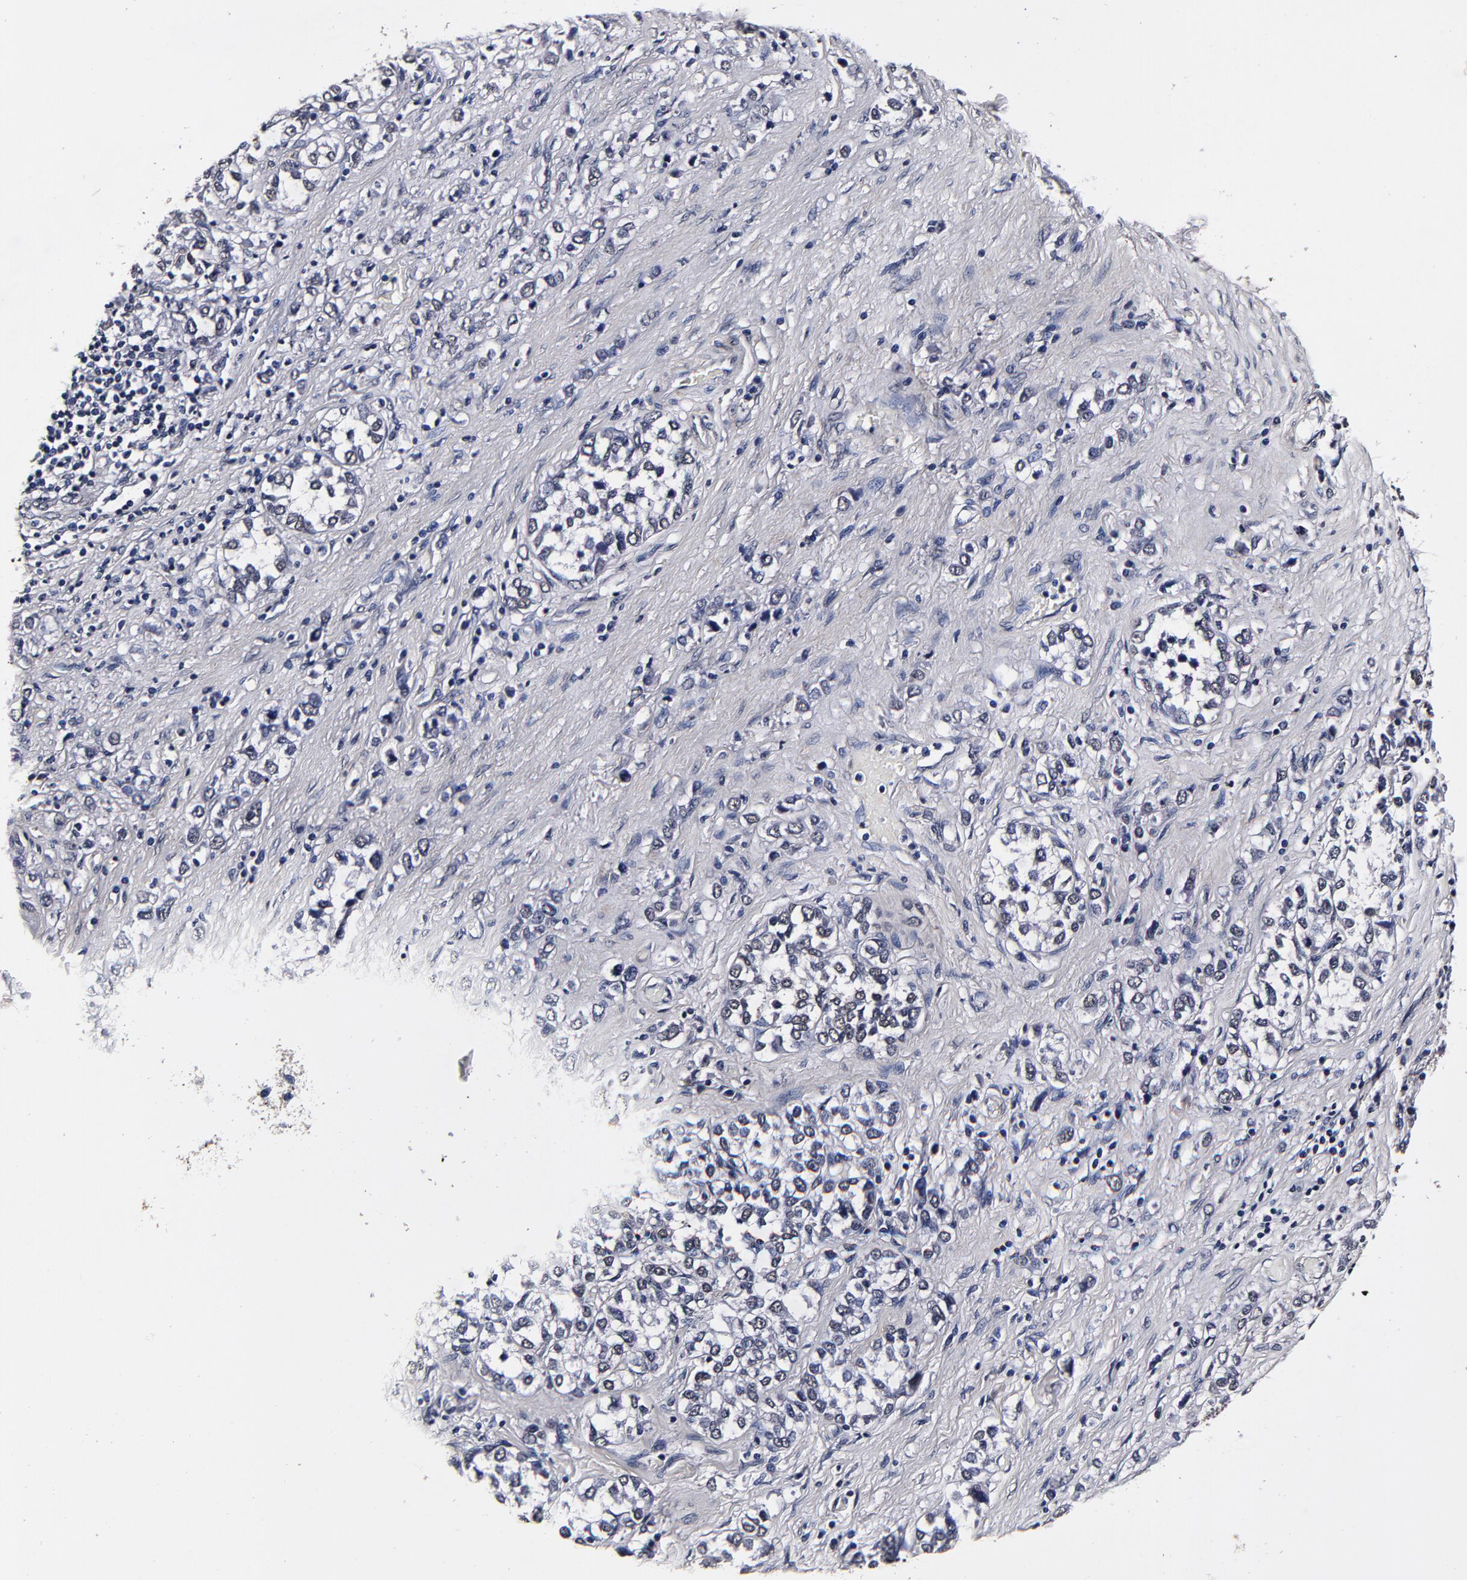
{"staining": {"intensity": "negative", "quantity": "none", "location": "none"}, "tissue": "stomach cancer", "cell_type": "Tumor cells", "image_type": "cancer", "snomed": [{"axis": "morphology", "description": "Adenocarcinoma, NOS"}, {"axis": "topography", "description": "Stomach, upper"}], "caption": "Immunohistochemistry (IHC) photomicrograph of adenocarcinoma (stomach) stained for a protein (brown), which reveals no expression in tumor cells.", "gene": "MMP15", "patient": {"sex": "male", "age": 76}}